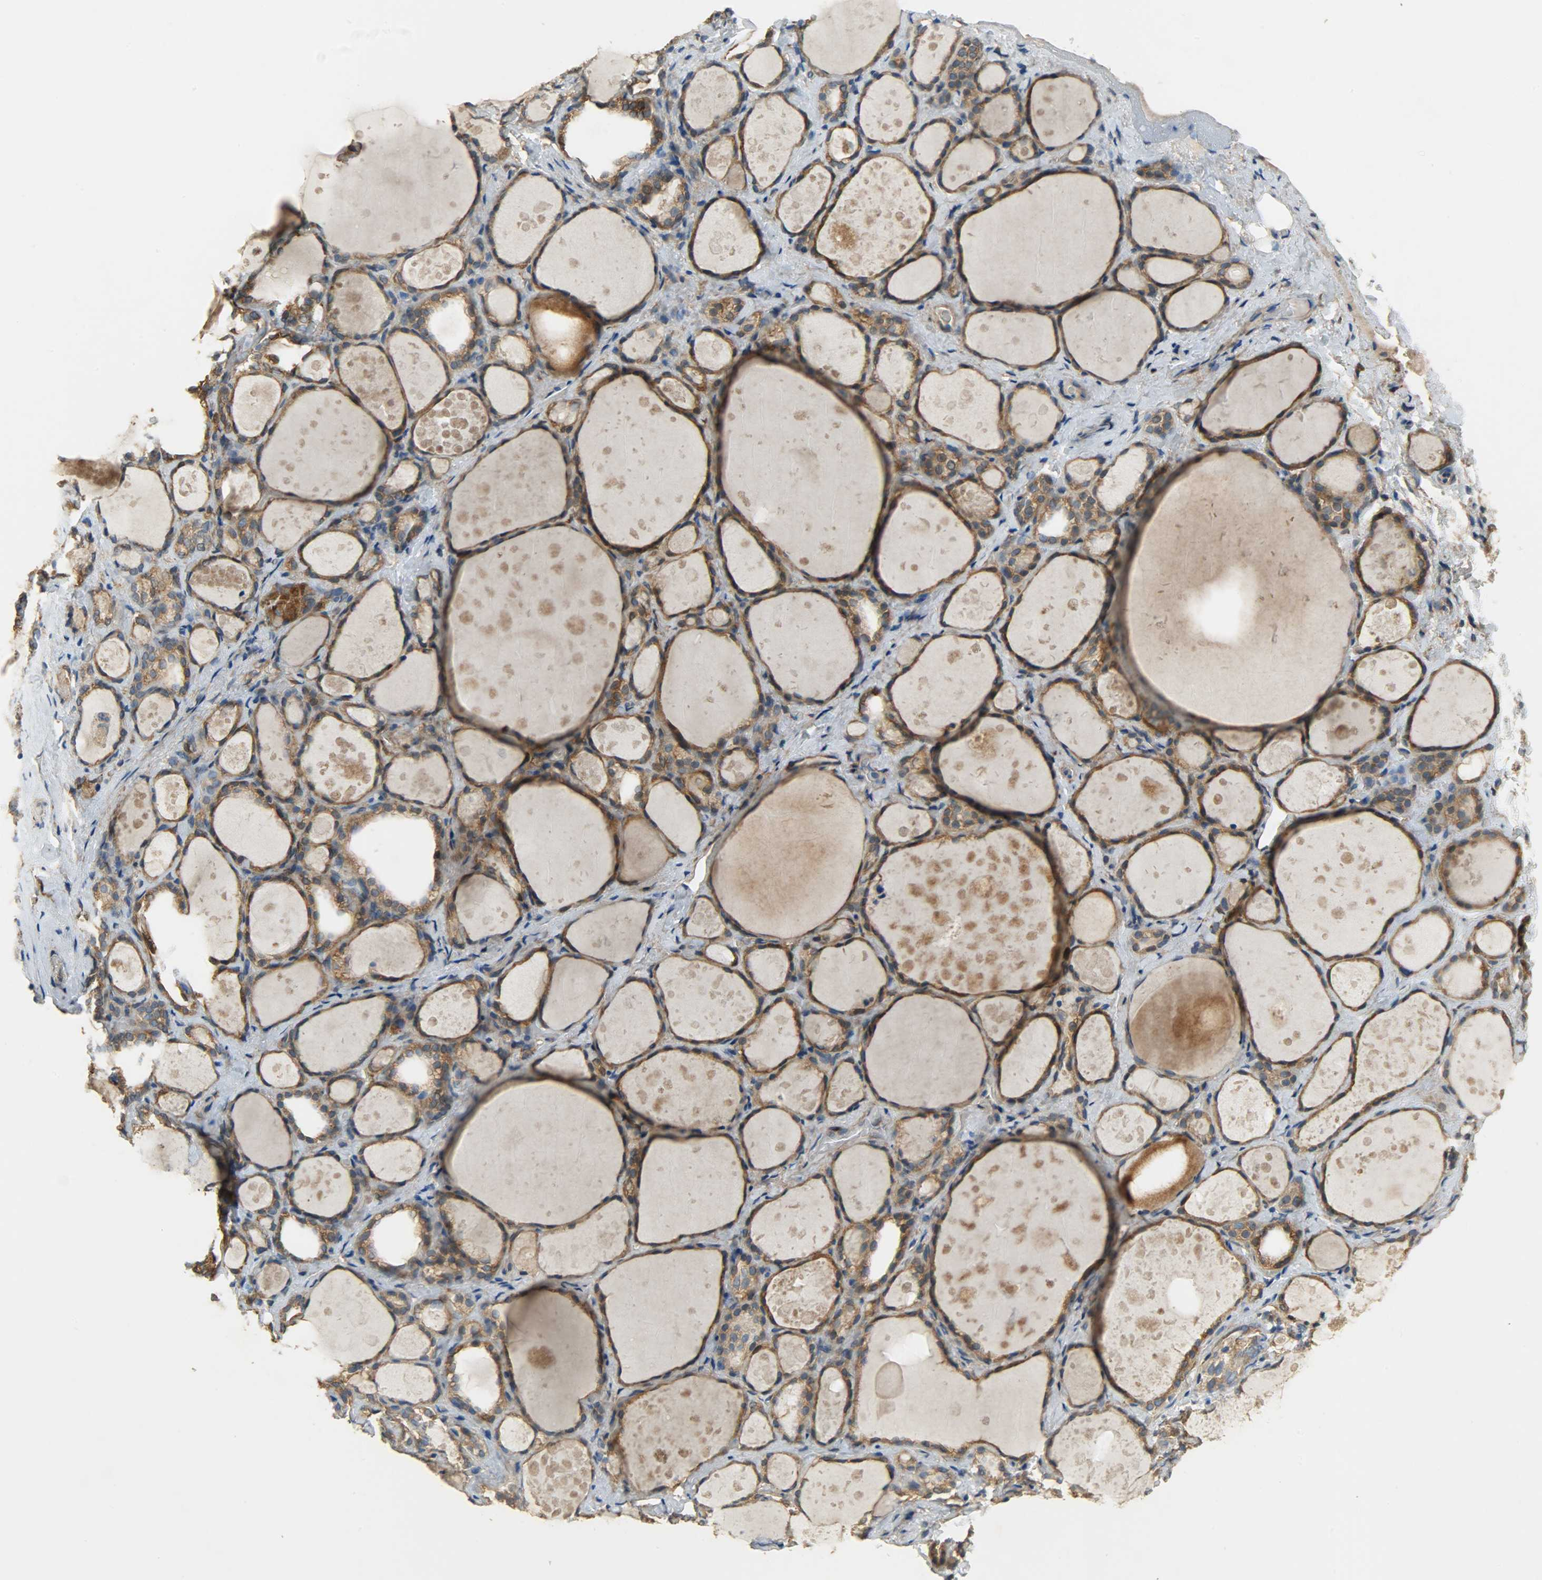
{"staining": {"intensity": "strong", "quantity": ">75%", "location": "cytoplasmic/membranous"}, "tissue": "thyroid gland", "cell_type": "Glandular cells", "image_type": "normal", "snomed": [{"axis": "morphology", "description": "Normal tissue, NOS"}, {"axis": "topography", "description": "Thyroid gland"}], "caption": "Protein expression analysis of benign human thyroid gland reveals strong cytoplasmic/membranous staining in about >75% of glandular cells. Nuclei are stained in blue.", "gene": "C1orf198", "patient": {"sex": "female", "age": 75}}